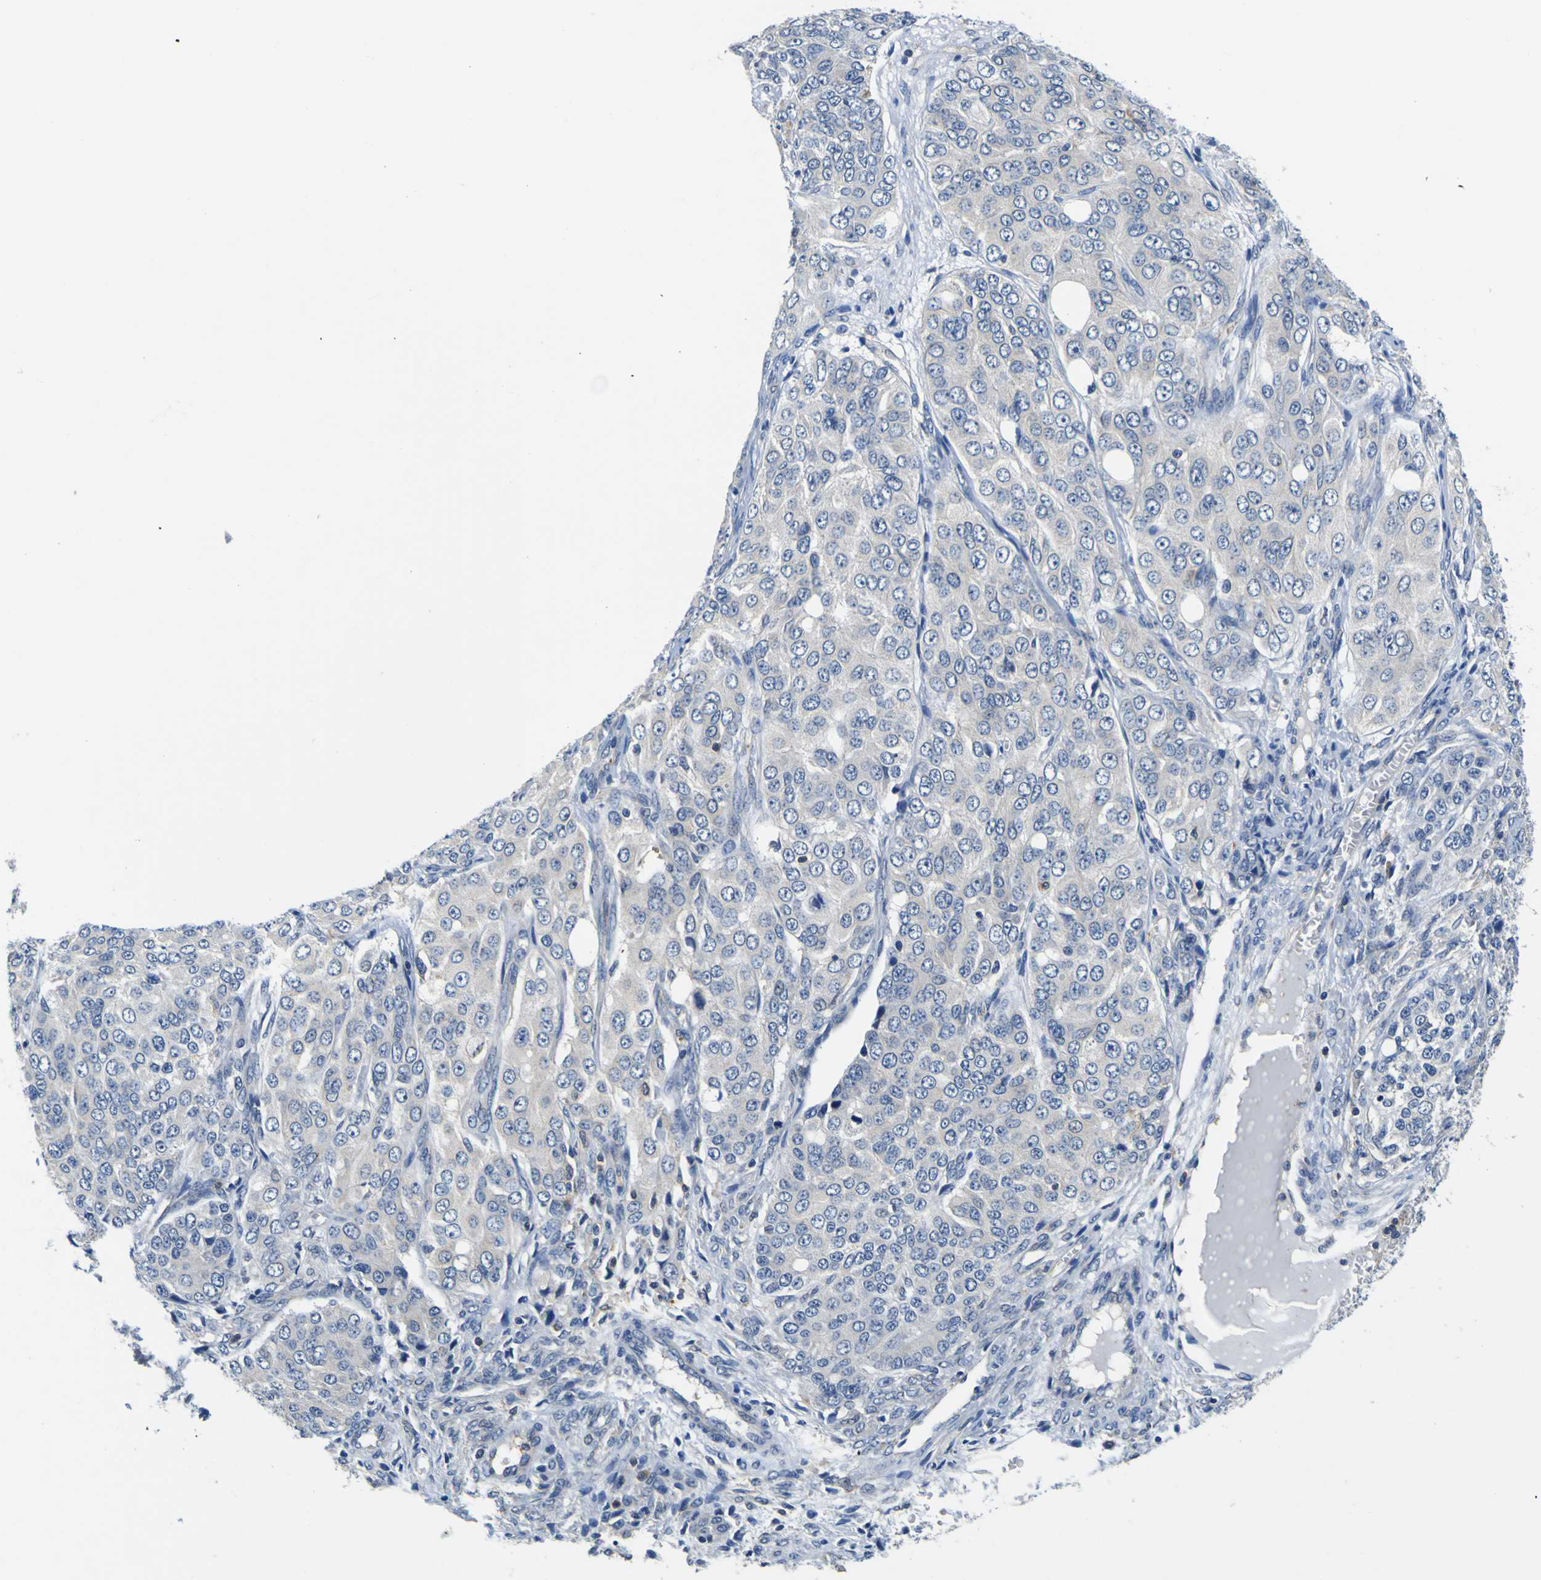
{"staining": {"intensity": "negative", "quantity": "none", "location": "none"}, "tissue": "ovarian cancer", "cell_type": "Tumor cells", "image_type": "cancer", "snomed": [{"axis": "morphology", "description": "Carcinoma, endometroid"}, {"axis": "topography", "description": "Ovary"}], "caption": "An immunohistochemistry photomicrograph of ovarian cancer (endometroid carcinoma) is shown. There is no staining in tumor cells of ovarian cancer (endometroid carcinoma).", "gene": "TNIK", "patient": {"sex": "female", "age": 51}}